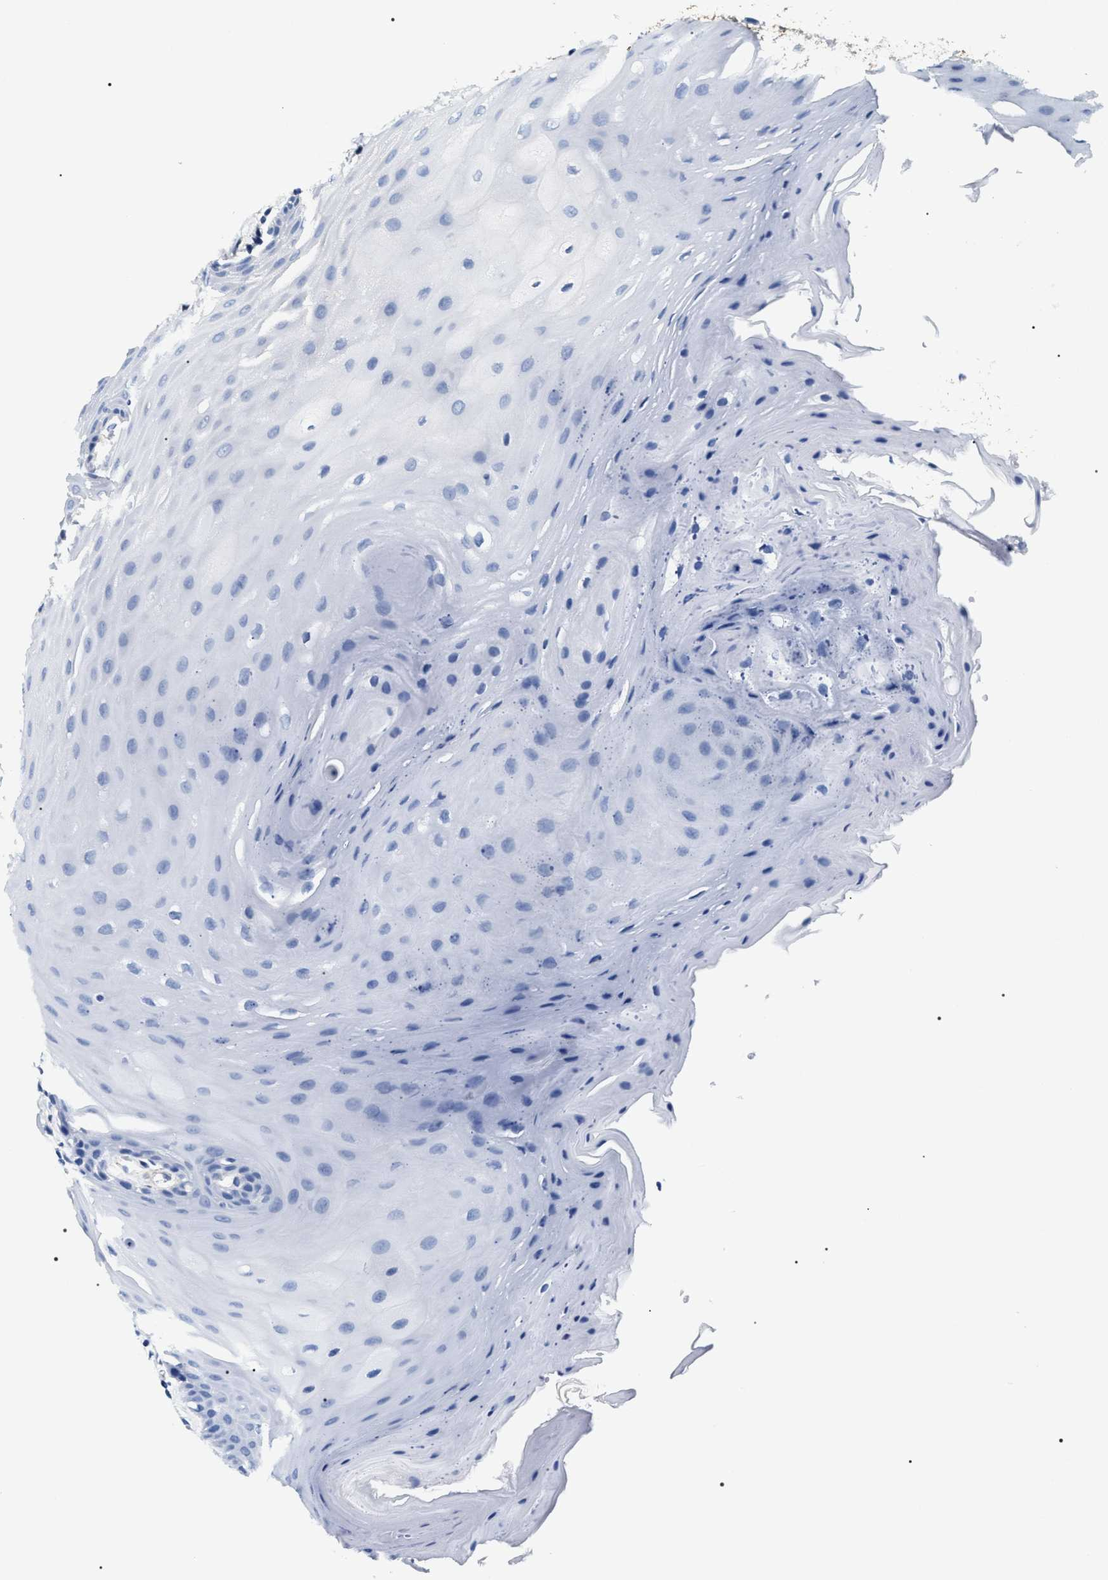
{"staining": {"intensity": "negative", "quantity": "none", "location": "none"}, "tissue": "oral mucosa", "cell_type": "Squamous epithelial cells", "image_type": "normal", "snomed": [{"axis": "morphology", "description": "Normal tissue, NOS"}, {"axis": "morphology", "description": "Squamous cell carcinoma, NOS"}, {"axis": "topography", "description": "Oral tissue"}, {"axis": "topography", "description": "Head-Neck"}], "caption": "Squamous epithelial cells are negative for brown protein staining in unremarkable oral mucosa. (DAB immunohistochemistry visualized using brightfield microscopy, high magnification).", "gene": "ZC3HAV1L", "patient": {"sex": "male", "age": 71}}